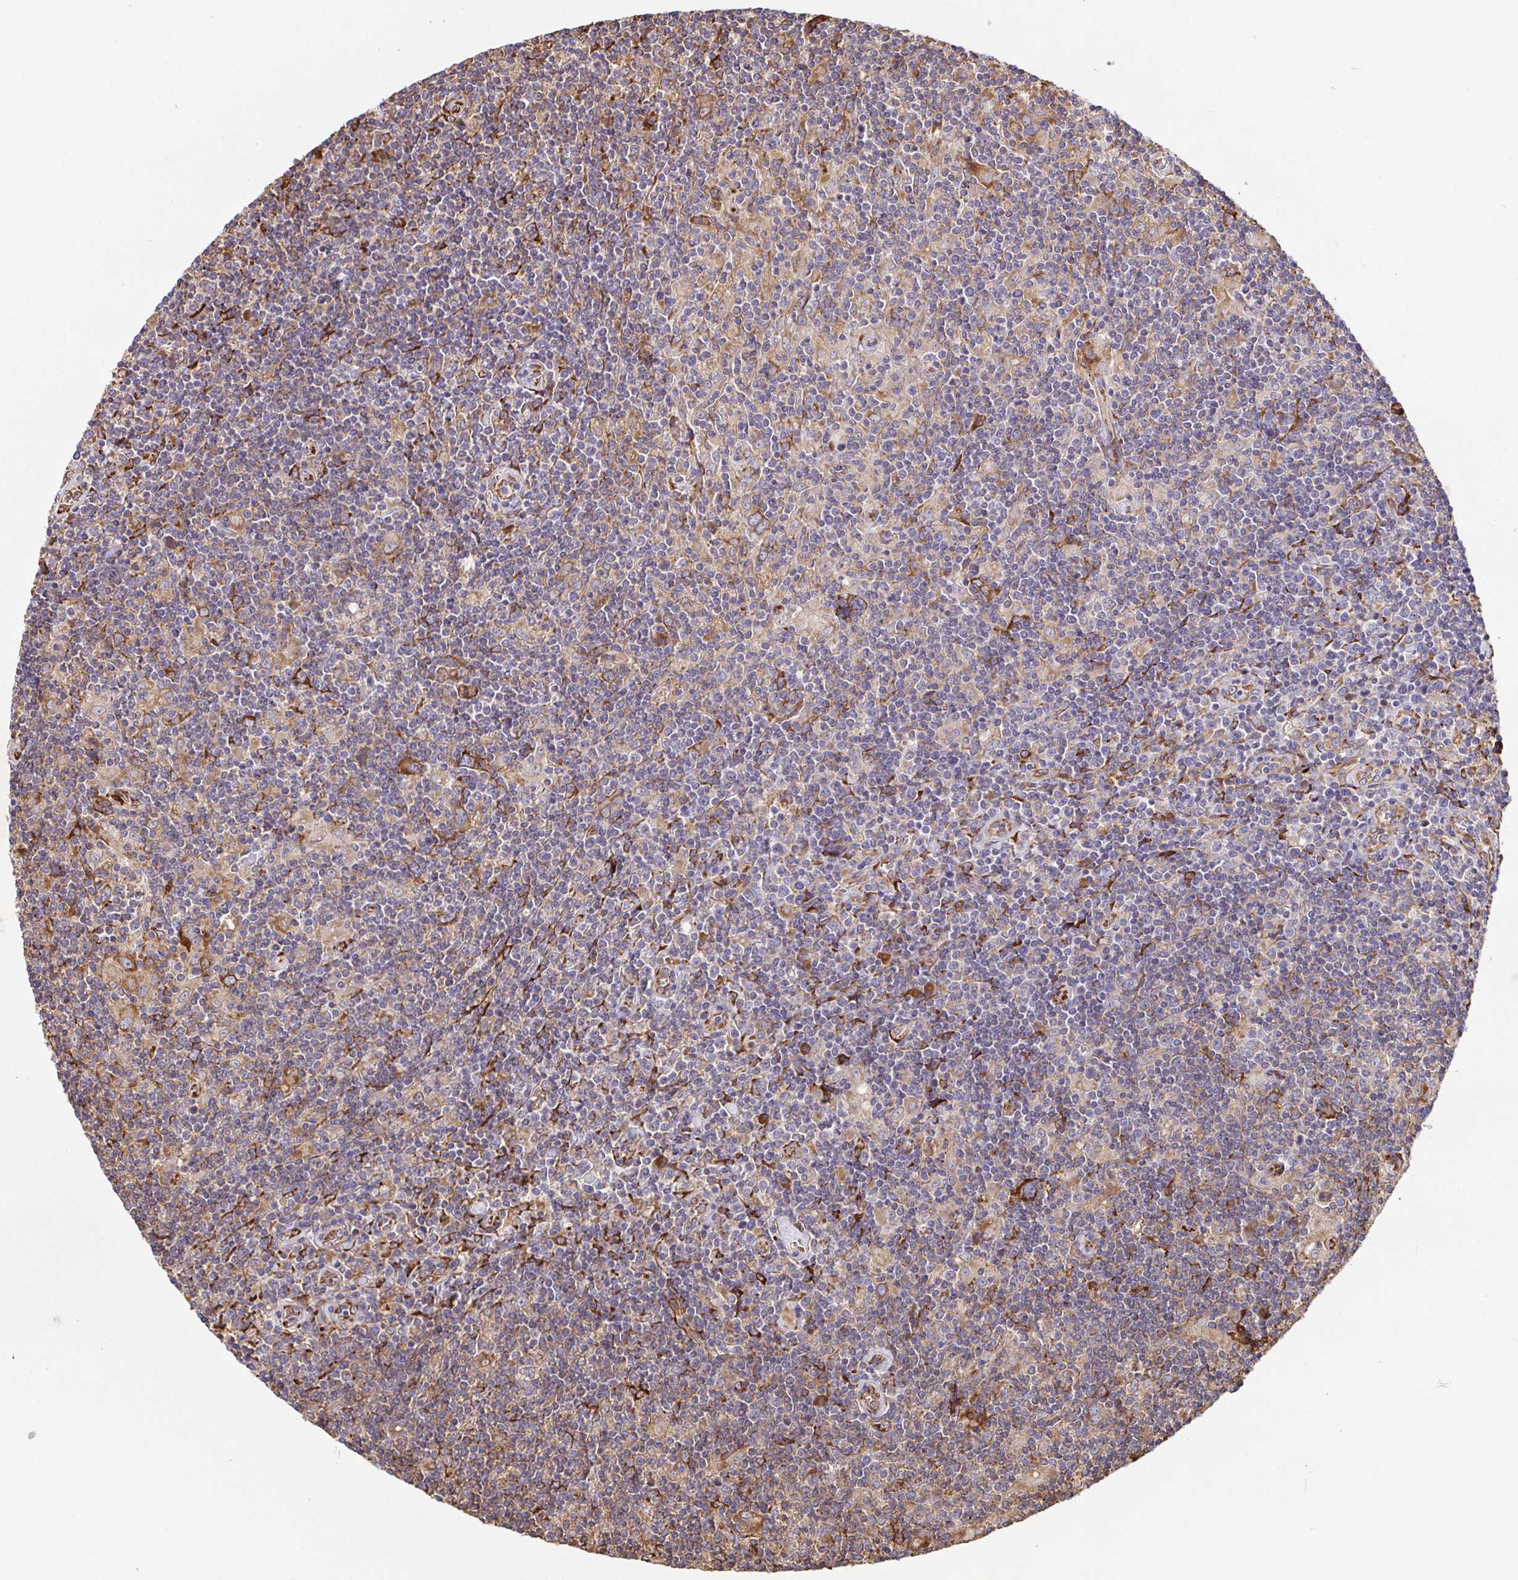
{"staining": {"intensity": "moderate", "quantity": "25%-75%", "location": "cytoplasmic/membranous"}, "tissue": "lymphoma", "cell_type": "Tumor cells", "image_type": "cancer", "snomed": [{"axis": "morphology", "description": "Hodgkin's disease, NOS"}, {"axis": "topography", "description": "Lymph node"}], "caption": "High-magnification brightfield microscopy of Hodgkin's disease stained with DAB (3,3'-diaminobenzidine) (brown) and counterstained with hematoxylin (blue). tumor cells exhibit moderate cytoplasmic/membranous expression is identified in approximately25%-75% of cells.", "gene": "MAOA", "patient": {"sex": "male", "age": 40}}